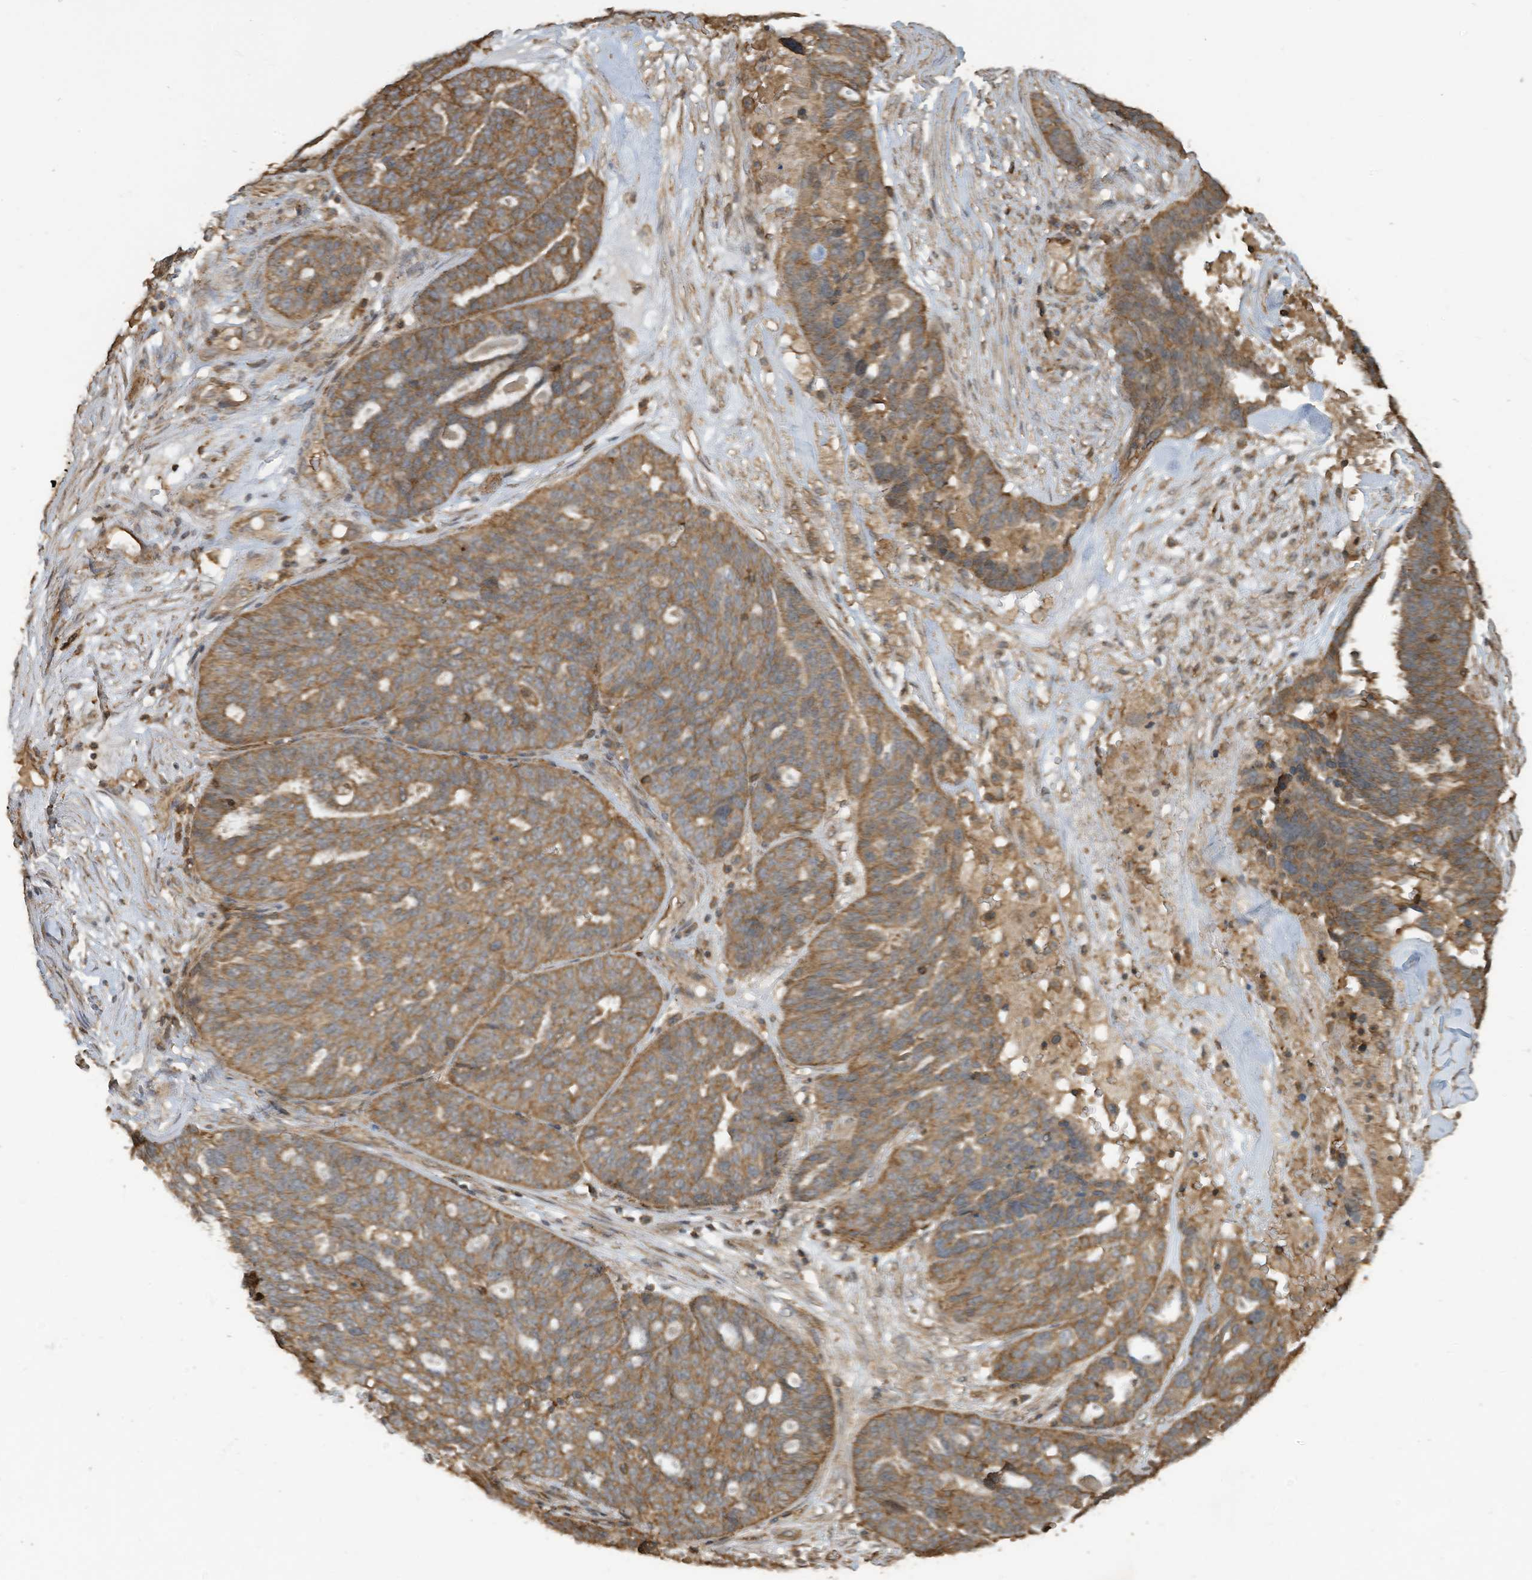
{"staining": {"intensity": "moderate", "quantity": ">75%", "location": "cytoplasmic/membranous"}, "tissue": "ovarian cancer", "cell_type": "Tumor cells", "image_type": "cancer", "snomed": [{"axis": "morphology", "description": "Cystadenocarcinoma, serous, NOS"}, {"axis": "topography", "description": "Ovary"}], "caption": "Ovarian cancer stained with a protein marker displays moderate staining in tumor cells.", "gene": "COX10", "patient": {"sex": "female", "age": 59}}